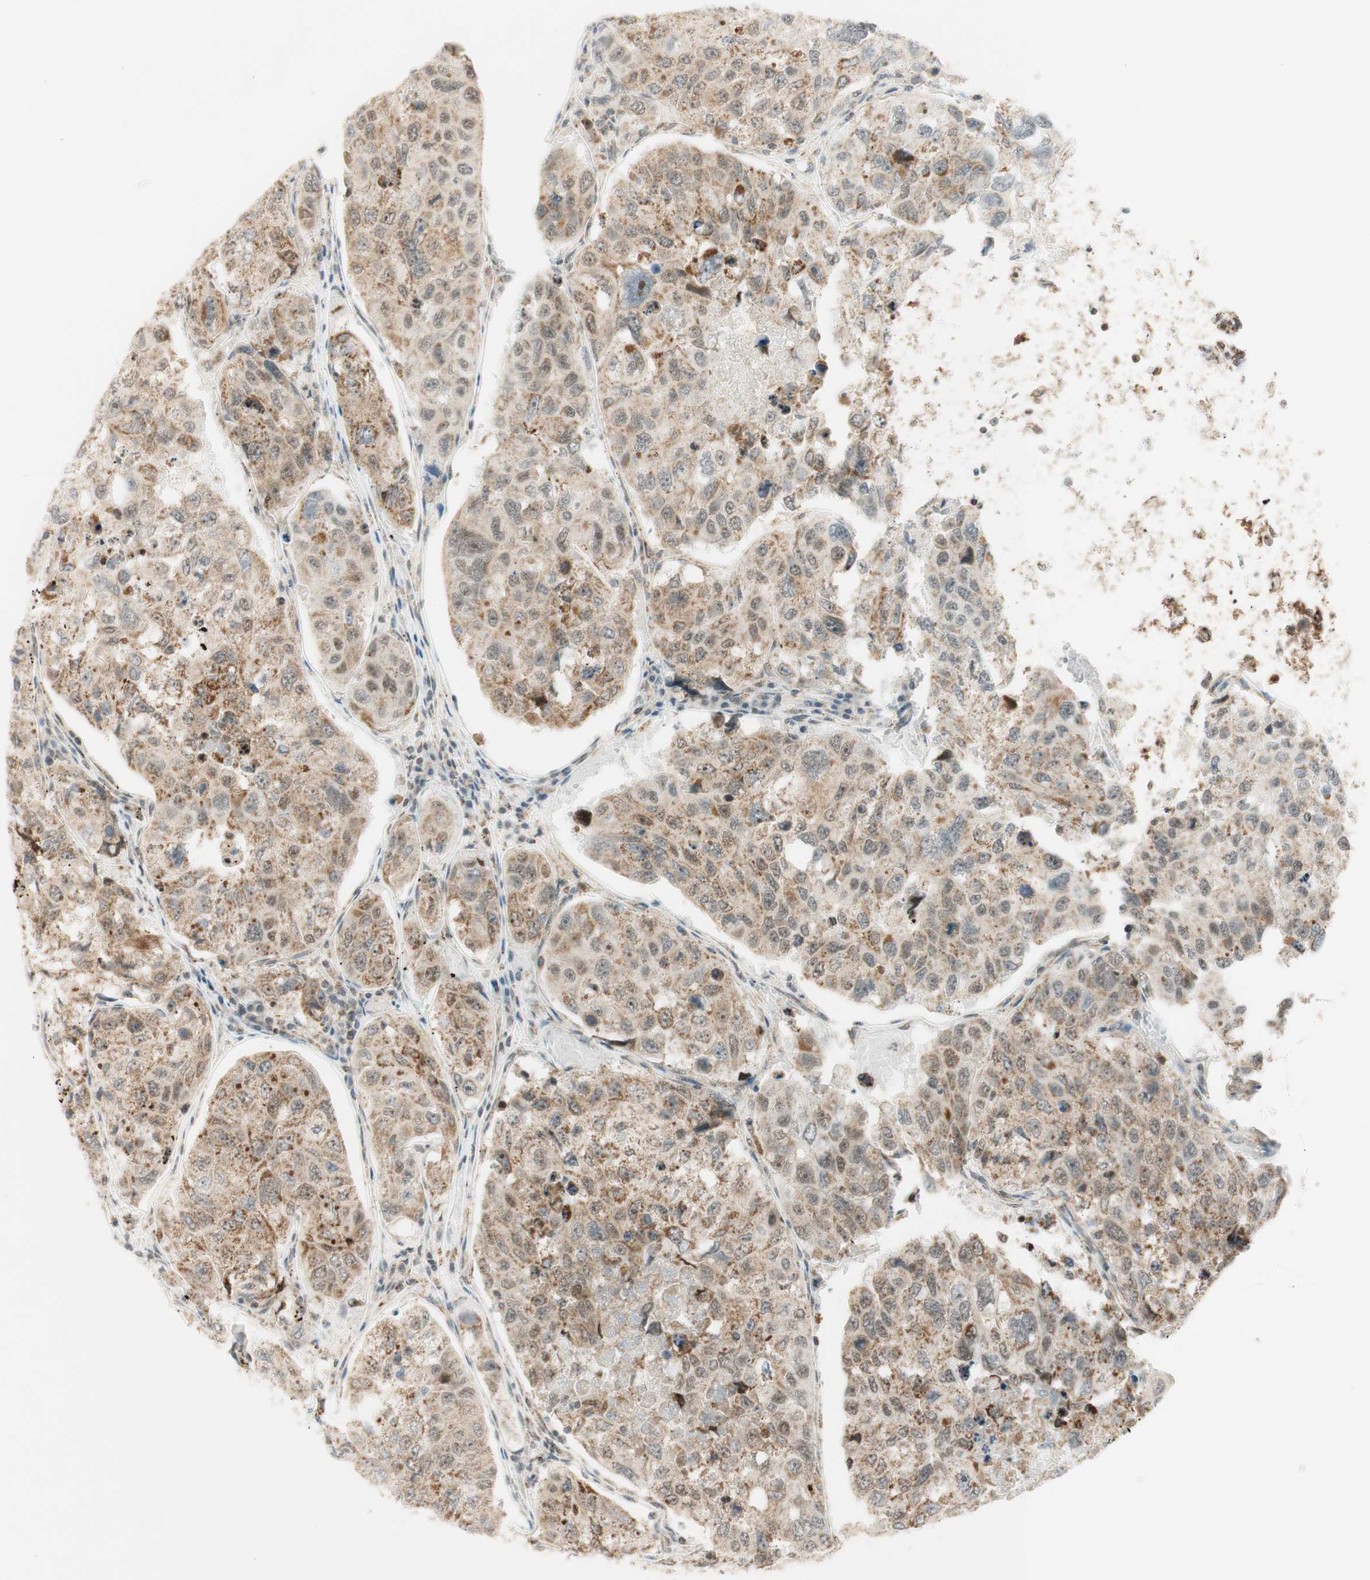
{"staining": {"intensity": "weak", "quantity": ">75%", "location": "cytoplasmic/membranous"}, "tissue": "urothelial cancer", "cell_type": "Tumor cells", "image_type": "cancer", "snomed": [{"axis": "morphology", "description": "Urothelial carcinoma, High grade"}, {"axis": "topography", "description": "Lymph node"}, {"axis": "topography", "description": "Urinary bladder"}], "caption": "High-power microscopy captured an immunohistochemistry micrograph of high-grade urothelial carcinoma, revealing weak cytoplasmic/membranous staining in approximately >75% of tumor cells.", "gene": "ZNF782", "patient": {"sex": "male", "age": 51}}